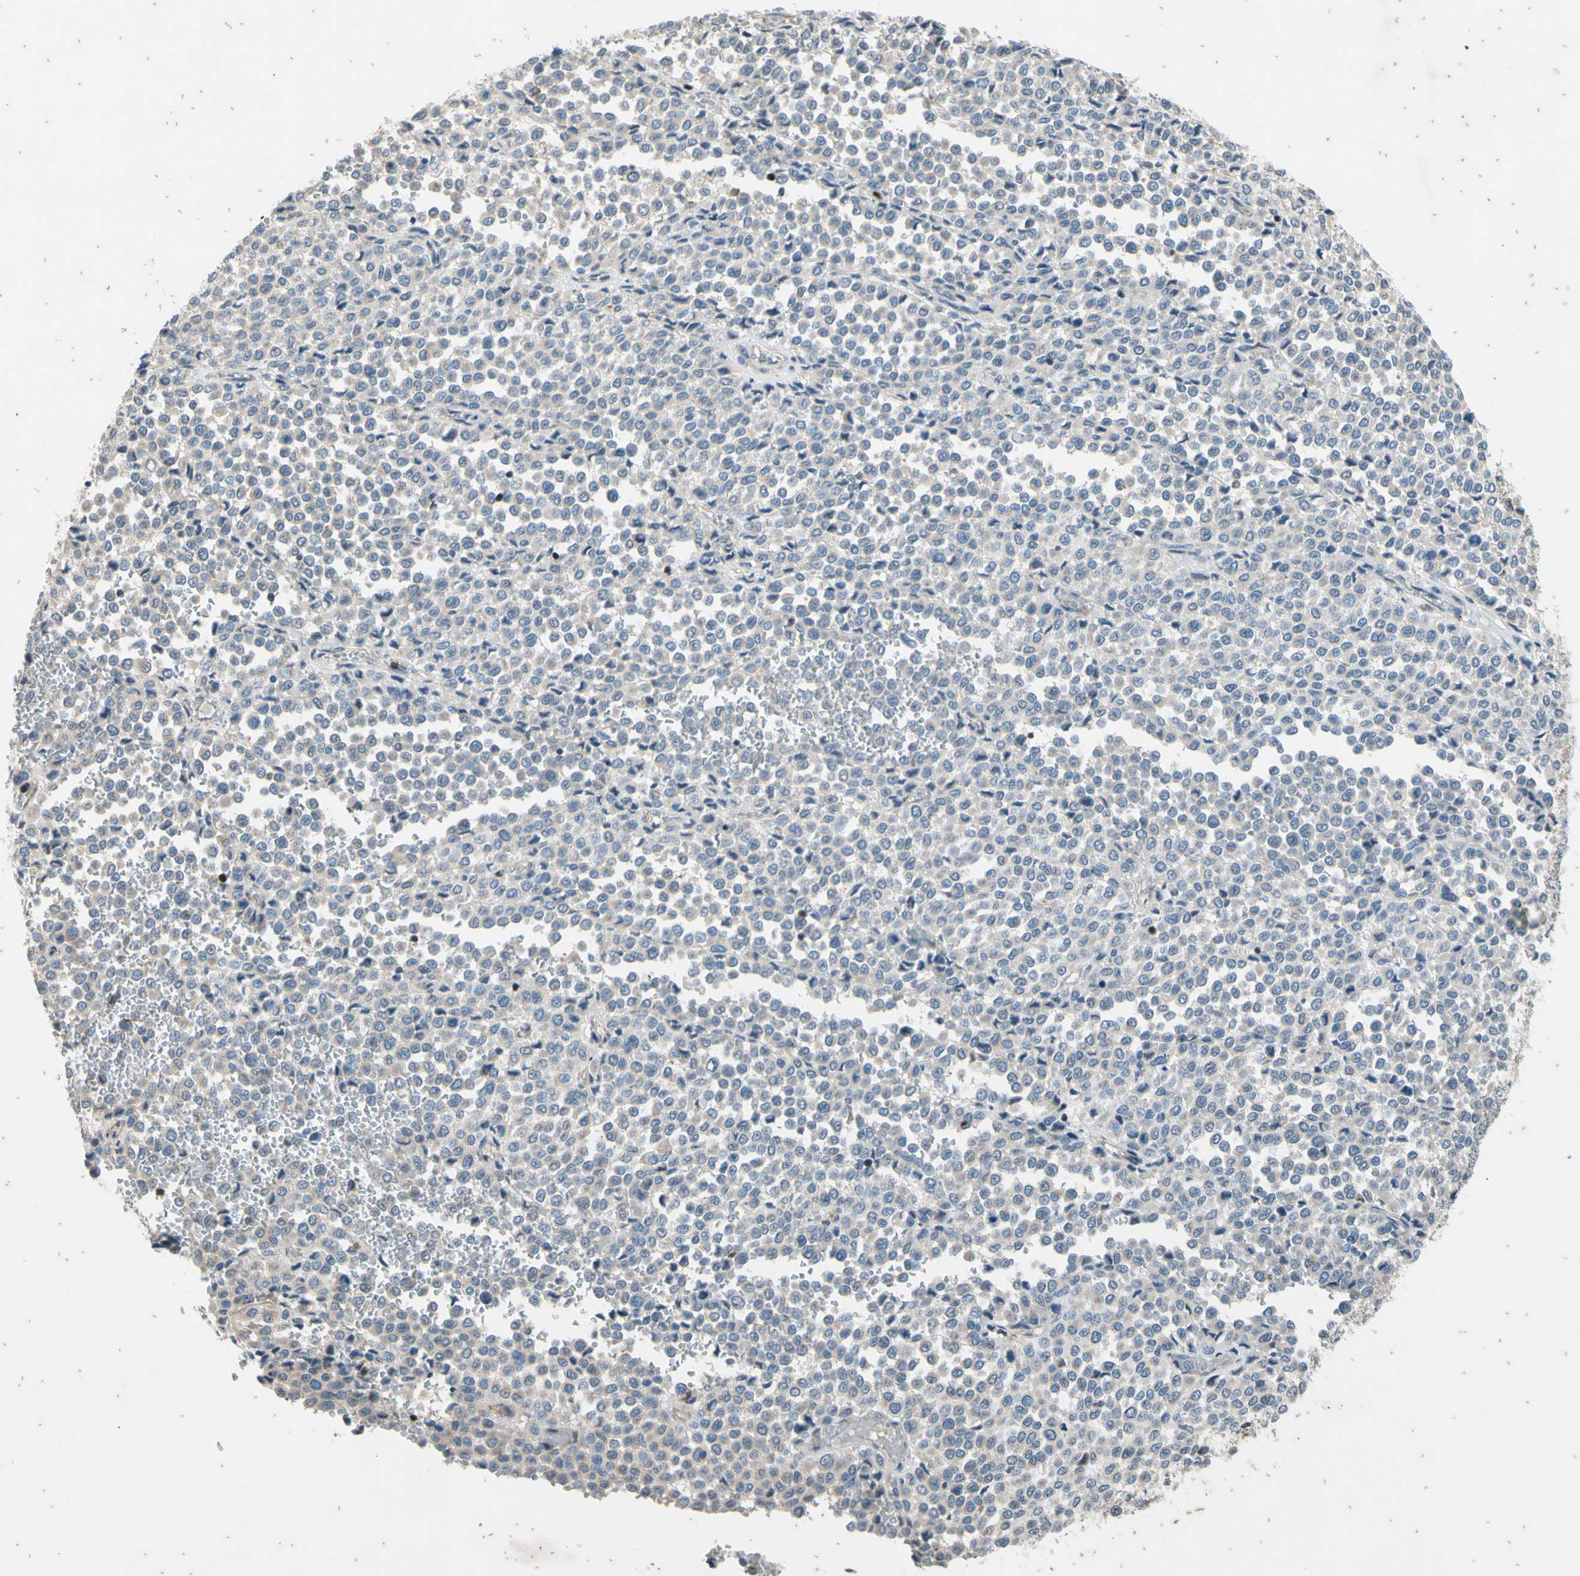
{"staining": {"intensity": "negative", "quantity": "none", "location": "none"}, "tissue": "melanoma", "cell_type": "Tumor cells", "image_type": "cancer", "snomed": [{"axis": "morphology", "description": "Malignant melanoma, Metastatic site"}, {"axis": "topography", "description": "Pancreas"}], "caption": "Photomicrograph shows no significant protein positivity in tumor cells of malignant melanoma (metastatic site).", "gene": "TBX21", "patient": {"sex": "female", "age": 30}}